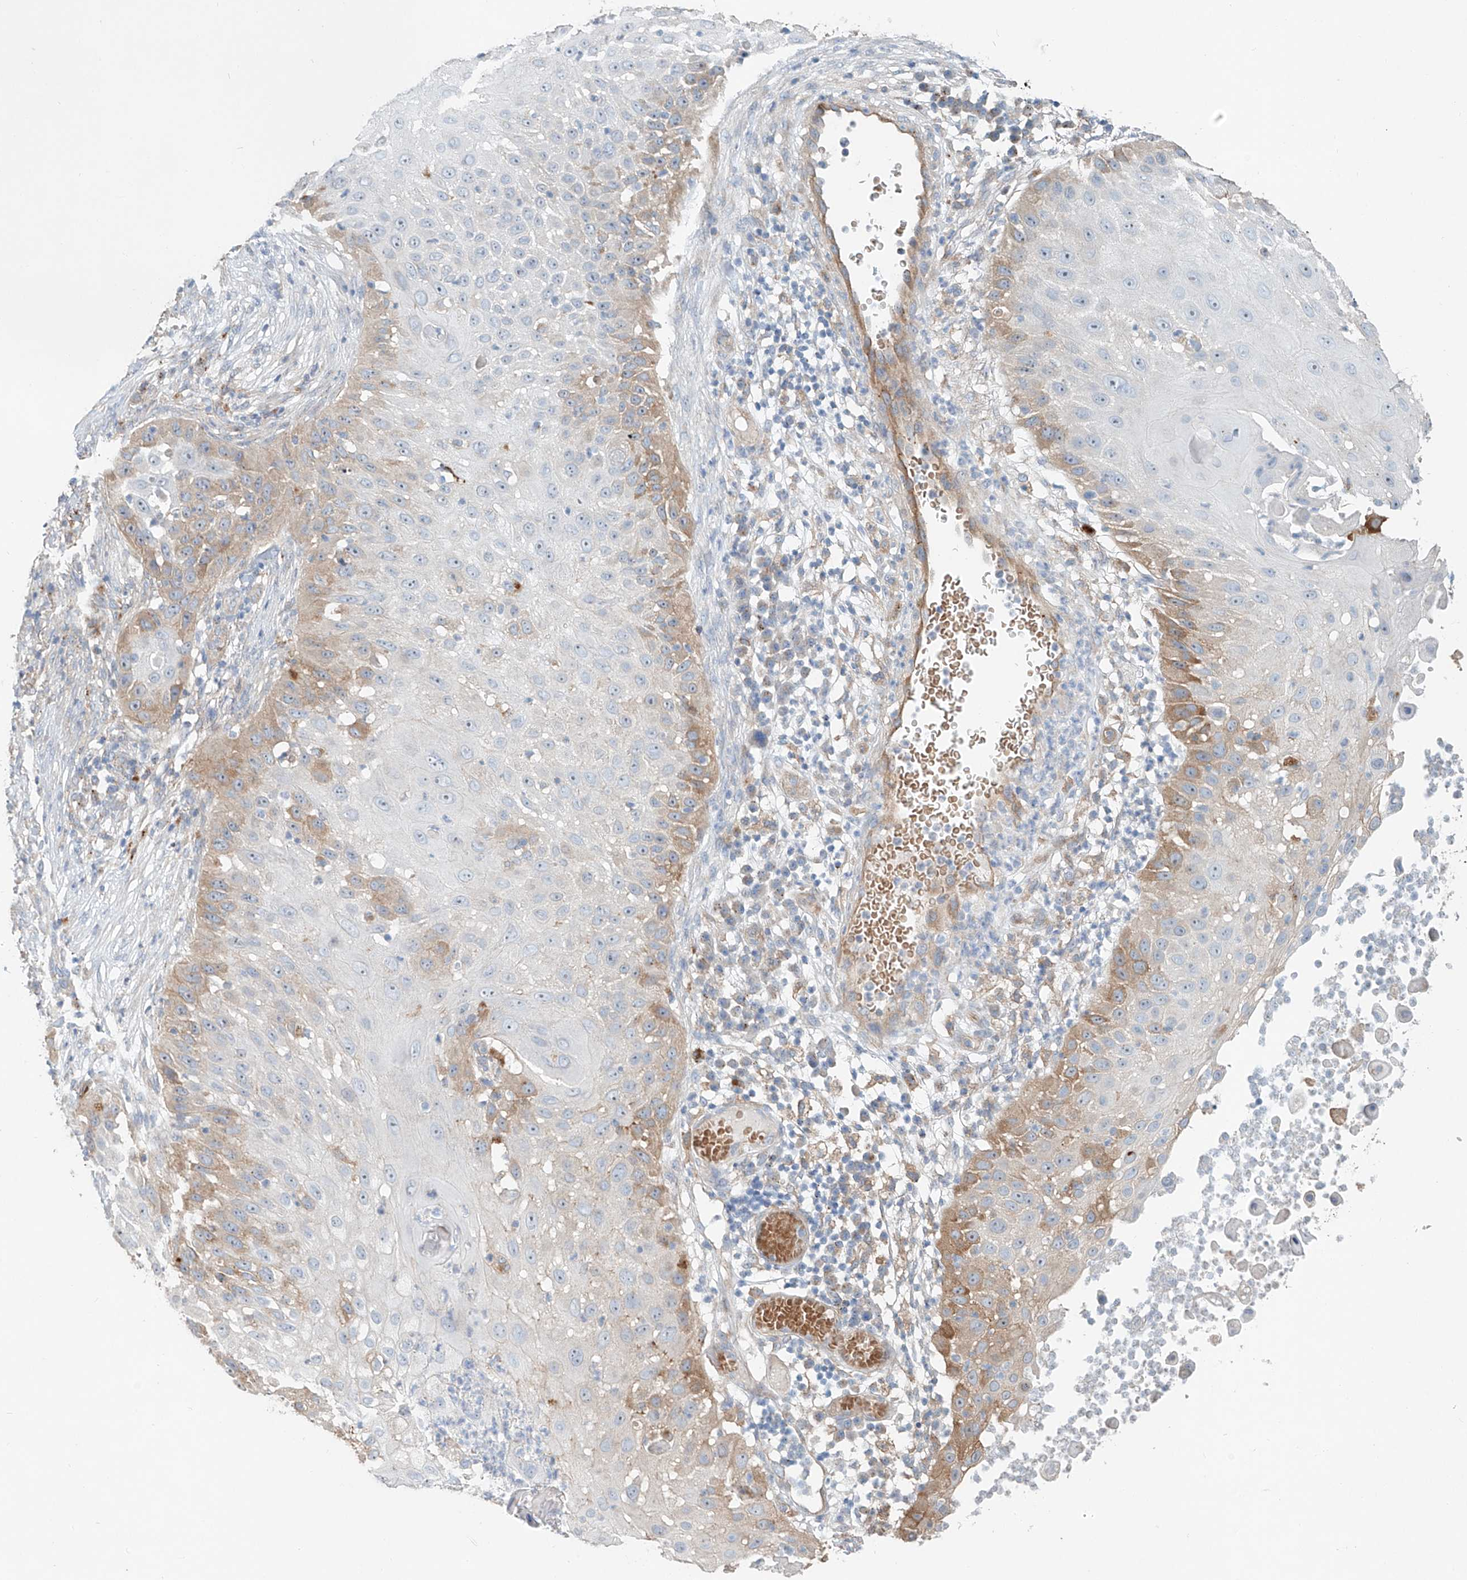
{"staining": {"intensity": "weak", "quantity": "<25%", "location": "cytoplasmic/membranous"}, "tissue": "skin cancer", "cell_type": "Tumor cells", "image_type": "cancer", "snomed": [{"axis": "morphology", "description": "Squamous cell carcinoma, NOS"}, {"axis": "topography", "description": "Skin"}], "caption": "Skin cancer (squamous cell carcinoma) was stained to show a protein in brown. There is no significant expression in tumor cells.", "gene": "TRIM47", "patient": {"sex": "female", "age": 44}}